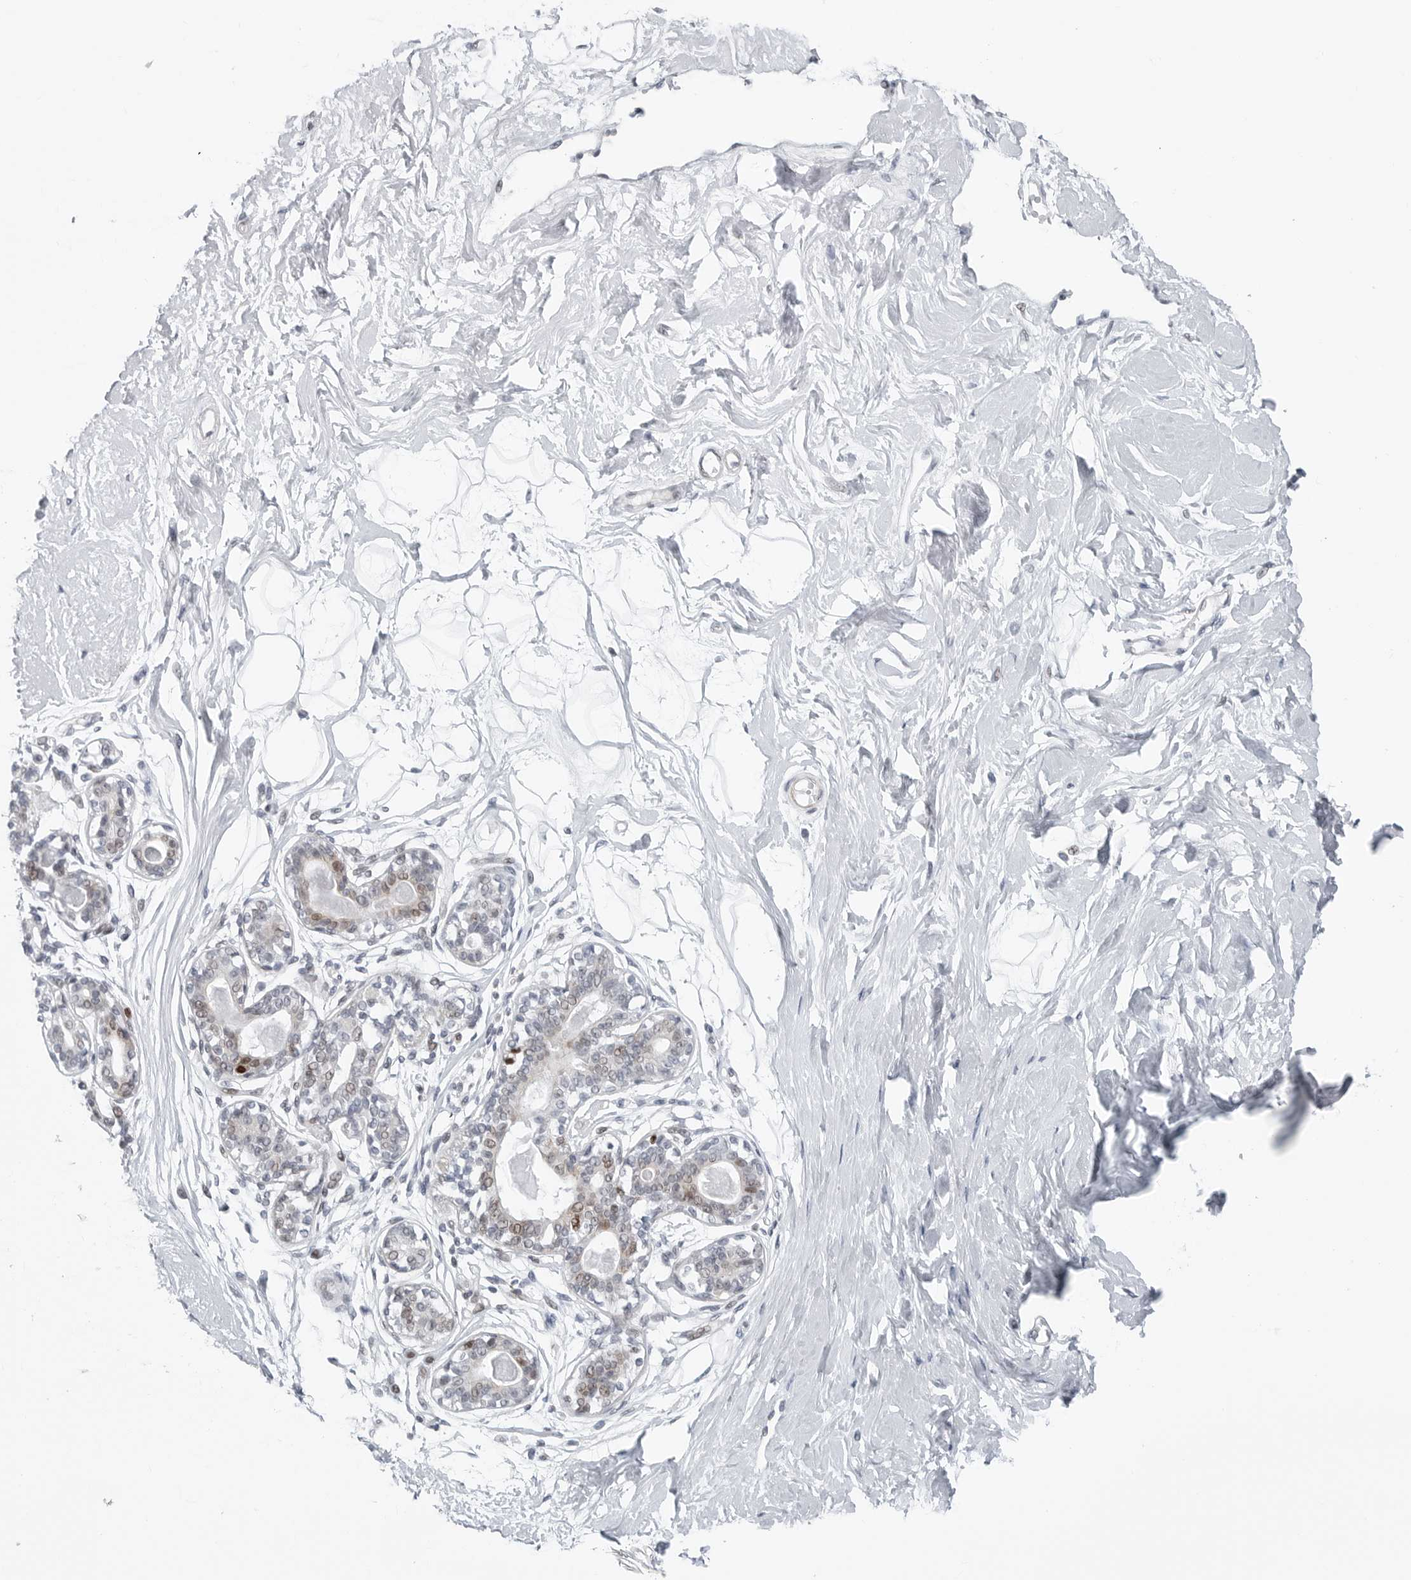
{"staining": {"intensity": "negative", "quantity": "none", "location": "none"}, "tissue": "breast", "cell_type": "Adipocytes", "image_type": "normal", "snomed": [{"axis": "morphology", "description": "Normal tissue, NOS"}, {"axis": "topography", "description": "Breast"}], "caption": "Human breast stained for a protein using immunohistochemistry (IHC) displays no expression in adipocytes.", "gene": "FAM135B", "patient": {"sex": "female", "age": 45}}